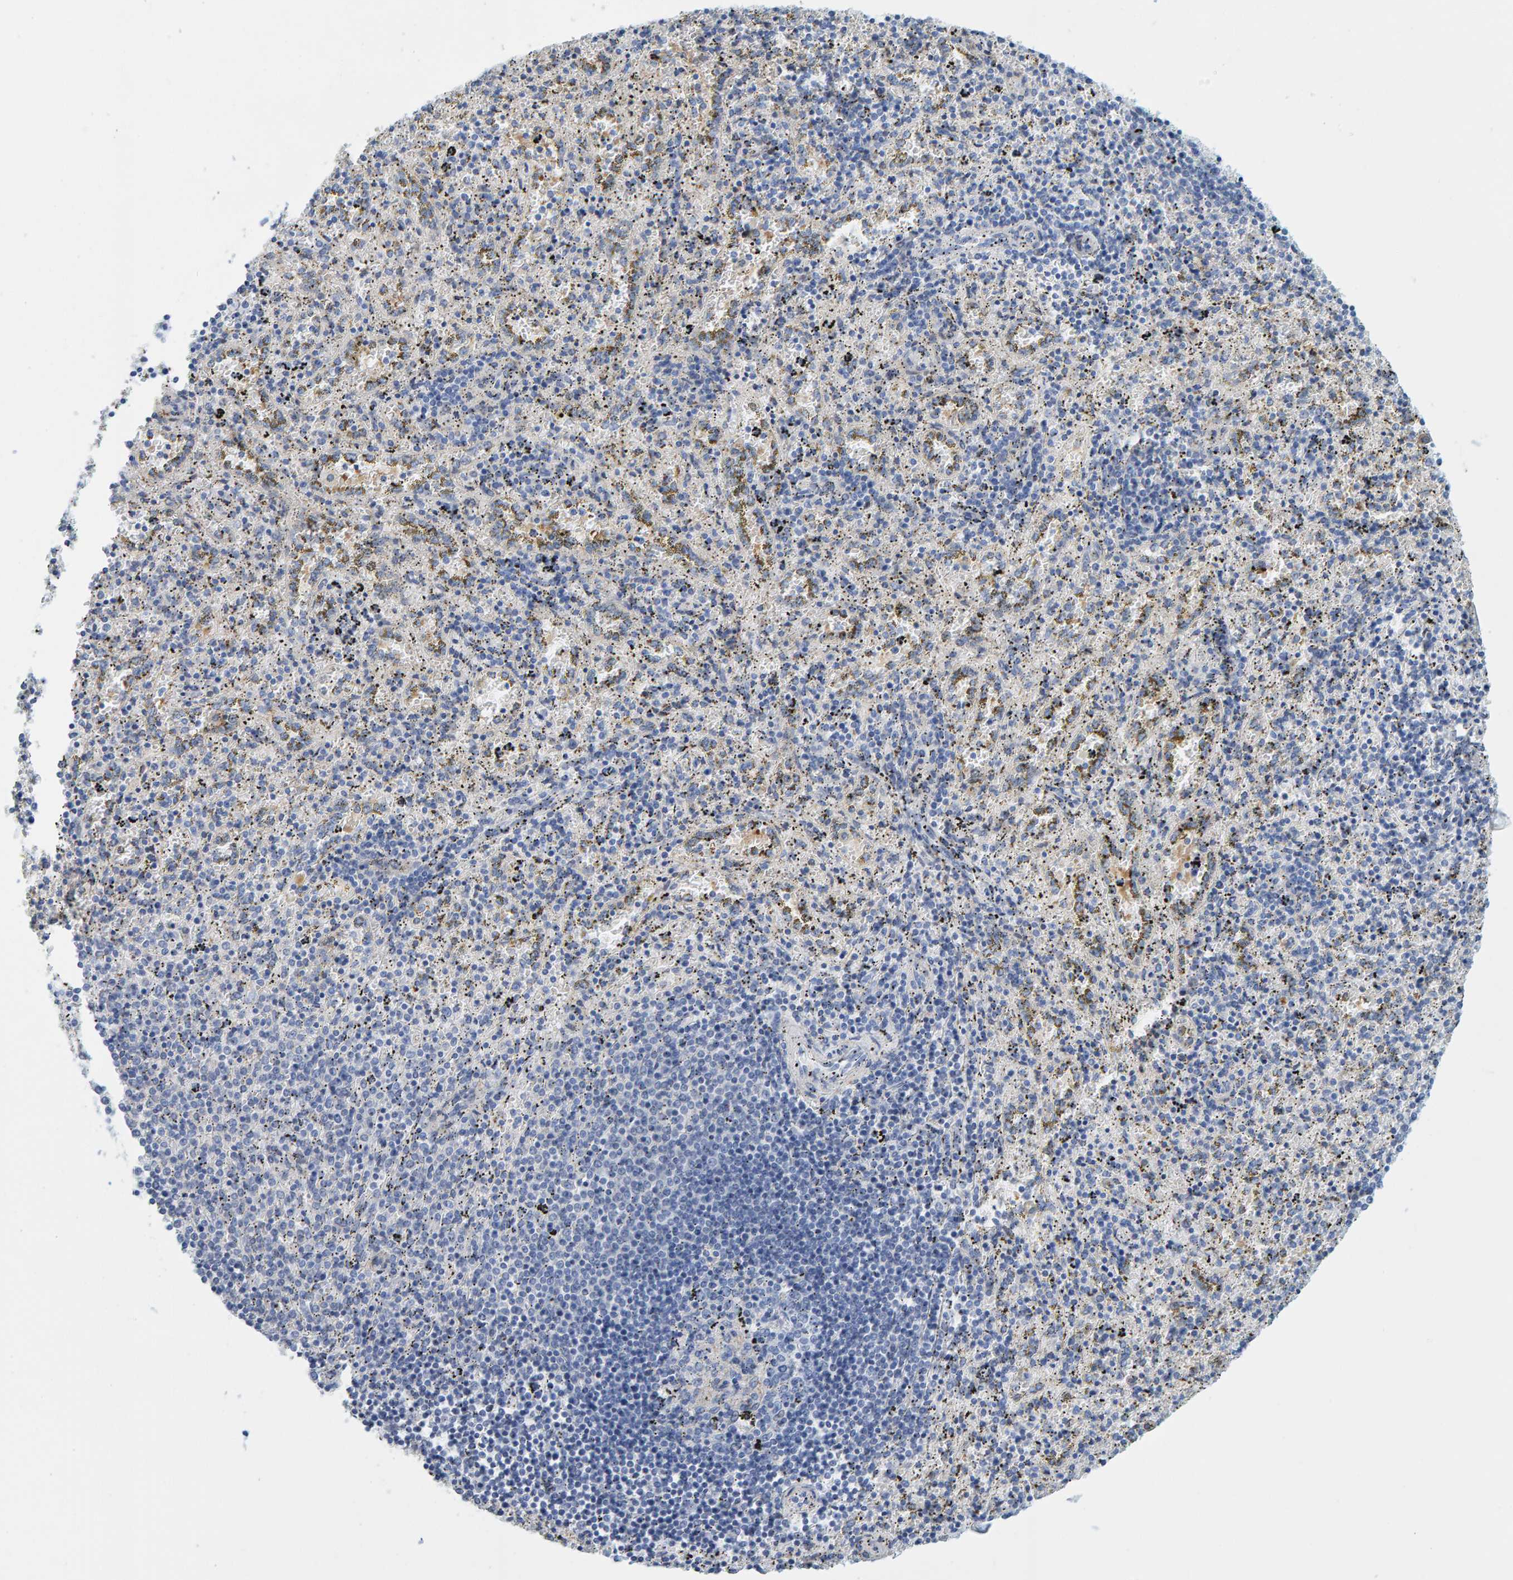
{"staining": {"intensity": "moderate", "quantity": "<25%", "location": "cytoplasmic/membranous"}, "tissue": "spleen", "cell_type": "Cells in red pulp", "image_type": "normal", "snomed": [{"axis": "morphology", "description": "Normal tissue, NOS"}, {"axis": "topography", "description": "Spleen"}], "caption": "The image demonstrates immunohistochemical staining of unremarkable spleen. There is moderate cytoplasmic/membranous positivity is identified in about <25% of cells in red pulp.", "gene": "KLHL11", "patient": {"sex": "male", "age": 11}}